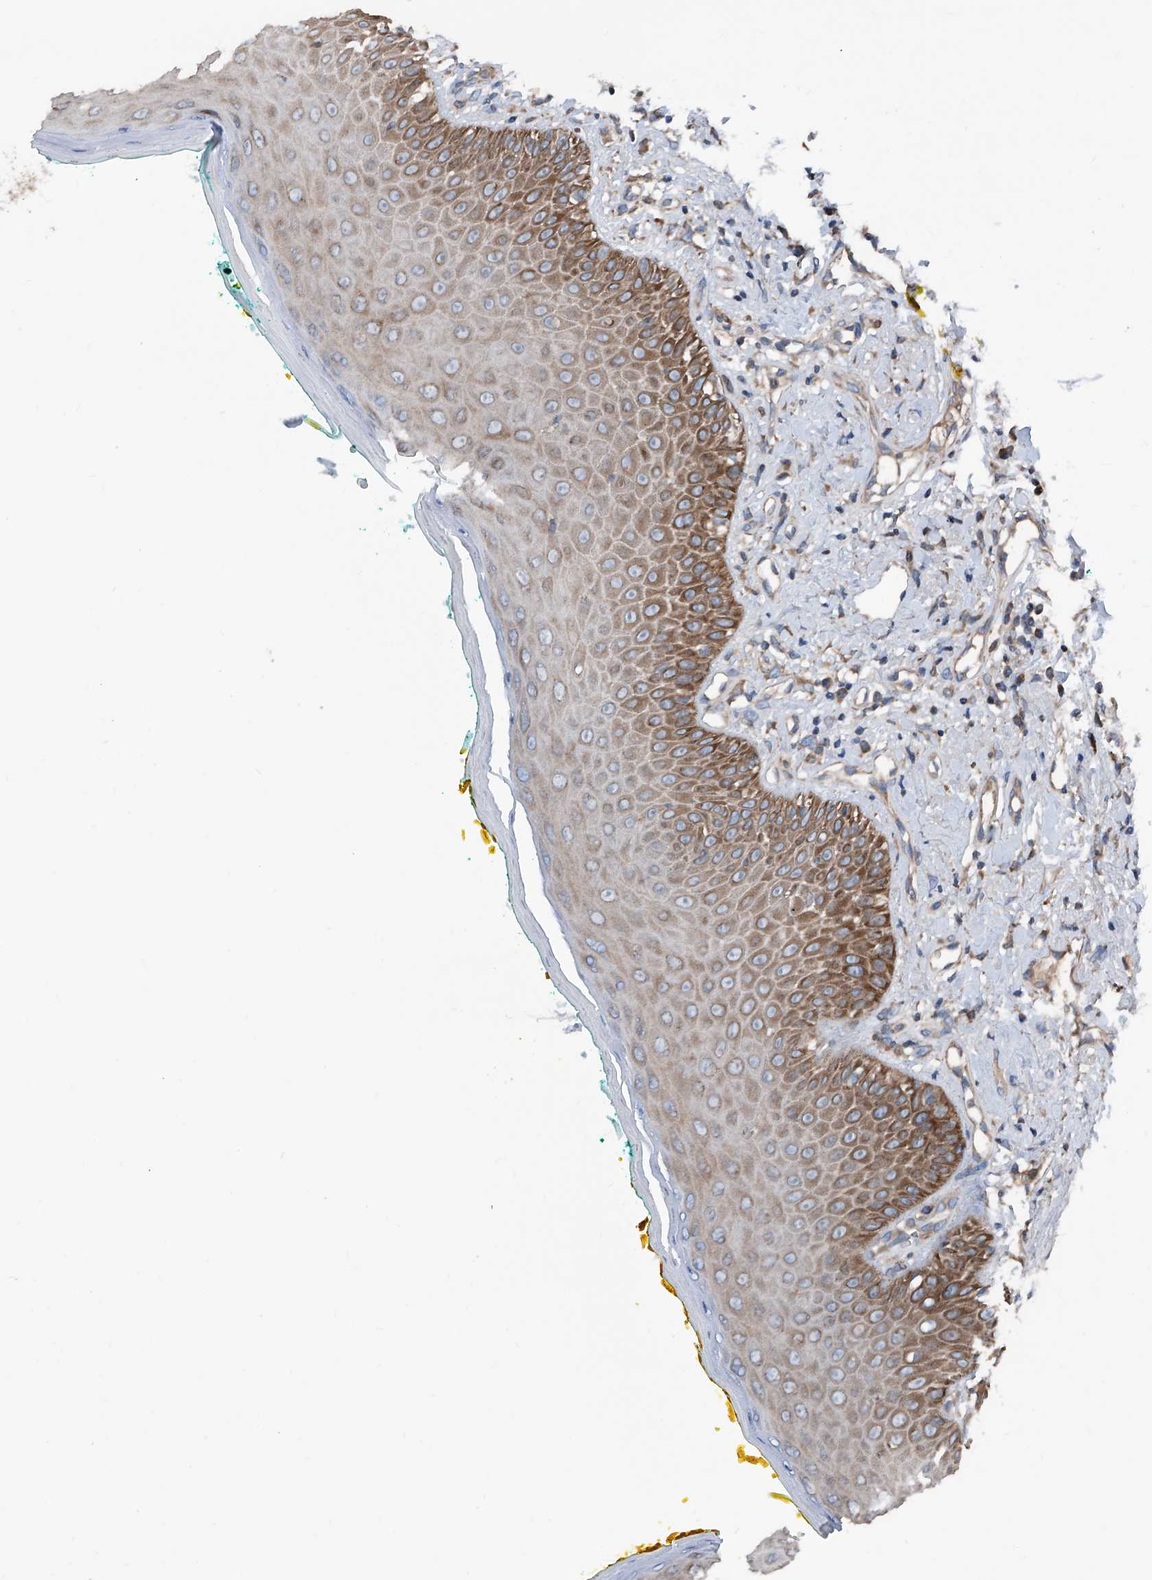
{"staining": {"intensity": "moderate", "quantity": "25%-75%", "location": "cytoplasmic/membranous"}, "tissue": "oral mucosa", "cell_type": "Squamous epithelial cells", "image_type": "normal", "snomed": [{"axis": "morphology", "description": "Normal tissue, NOS"}, {"axis": "topography", "description": "Oral tissue"}], "caption": "Moderate cytoplasmic/membranous staining for a protein is appreciated in about 25%-75% of squamous epithelial cells of normal oral mucosa using IHC.", "gene": "GPAT3", "patient": {"sex": "female", "age": 70}}